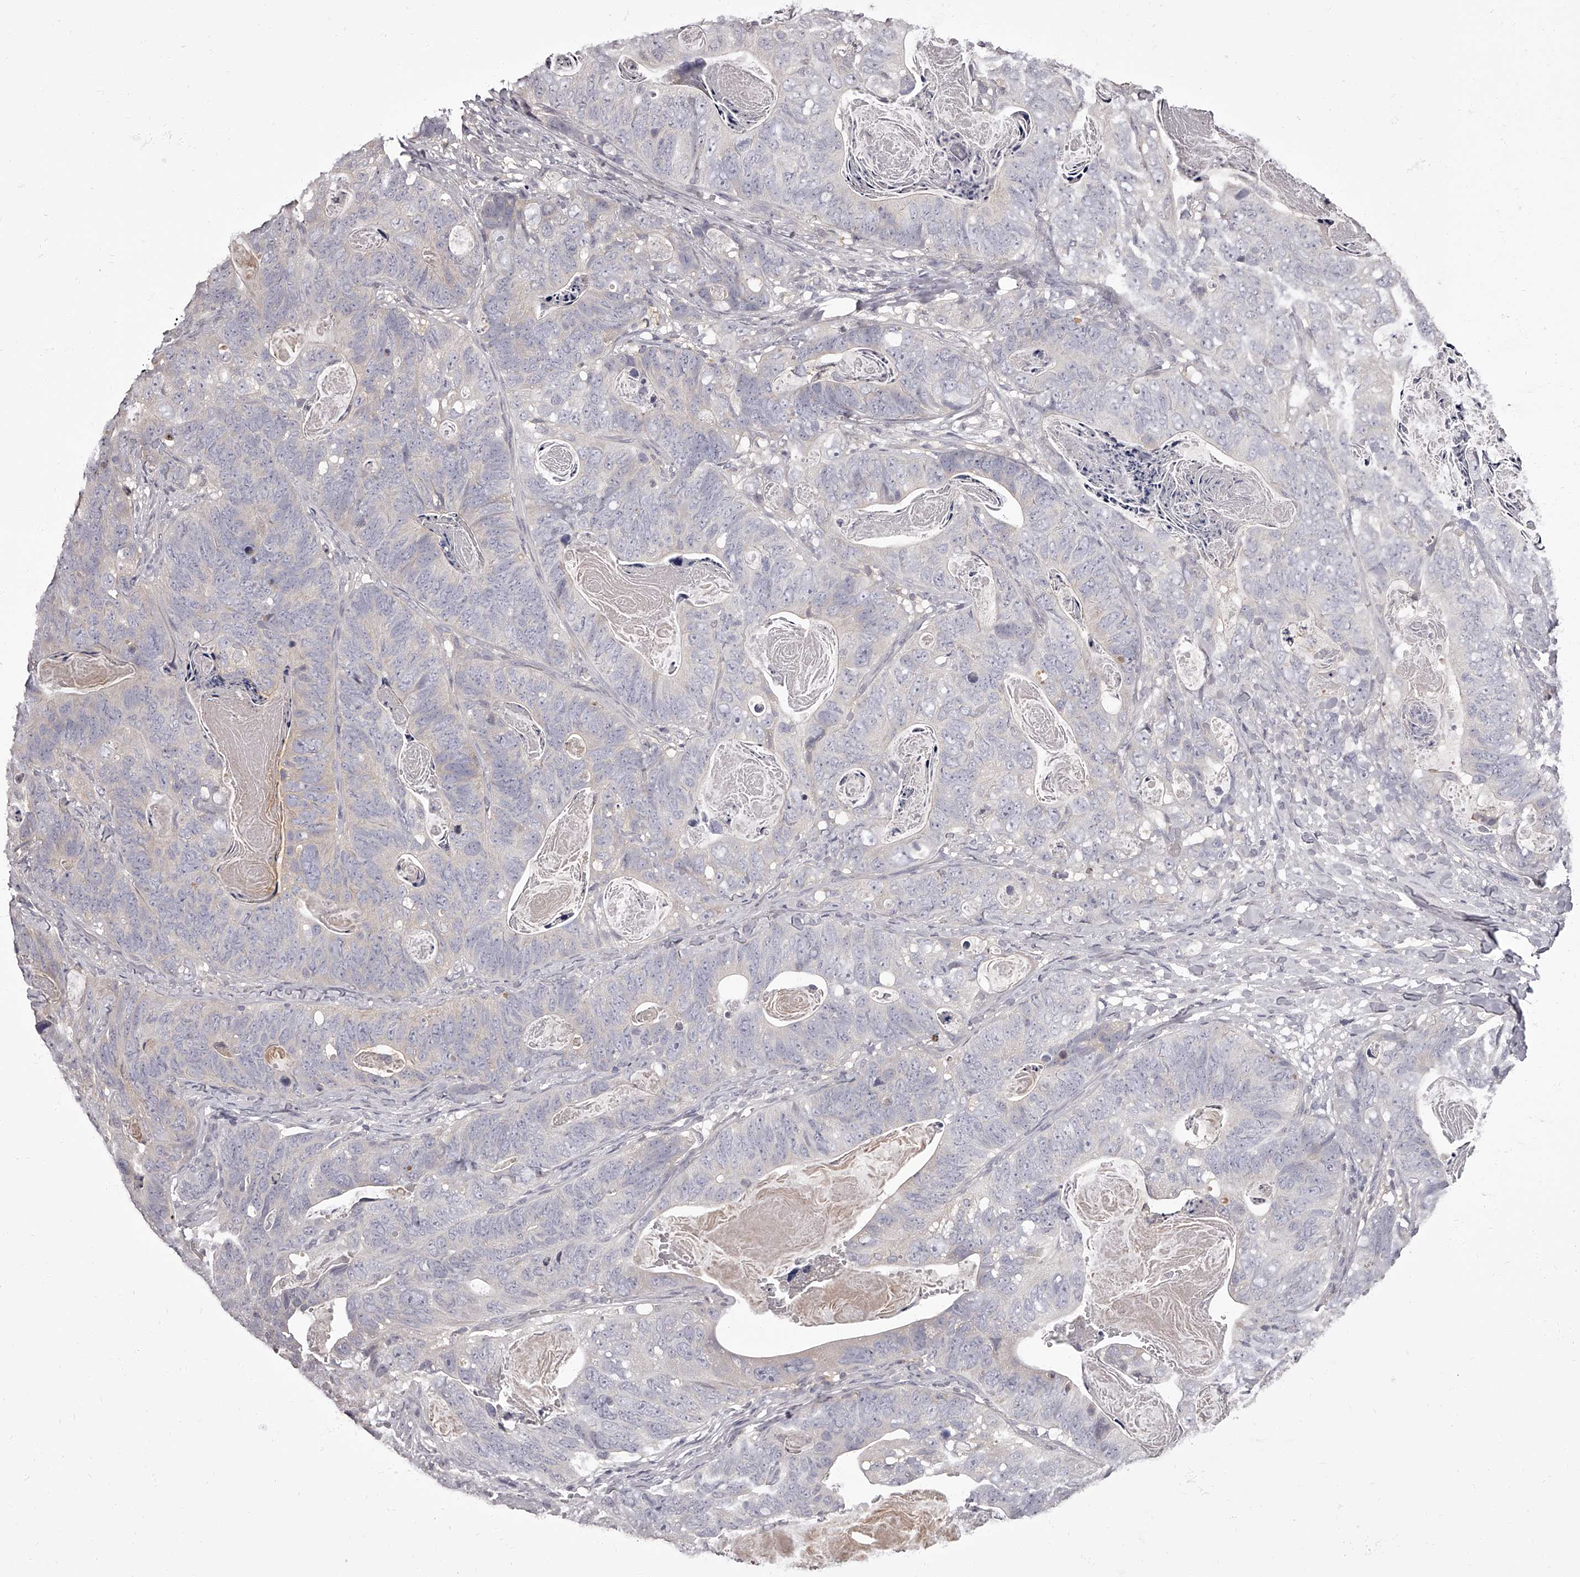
{"staining": {"intensity": "negative", "quantity": "none", "location": "none"}, "tissue": "stomach cancer", "cell_type": "Tumor cells", "image_type": "cancer", "snomed": [{"axis": "morphology", "description": "Normal tissue, NOS"}, {"axis": "morphology", "description": "Adenocarcinoma, NOS"}, {"axis": "topography", "description": "Stomach"}], "caption": "Tumor cells show no significant protein staining in stomach cancer.", "gene": "APEH", "patient": {"sex": "female", "age": 89}}